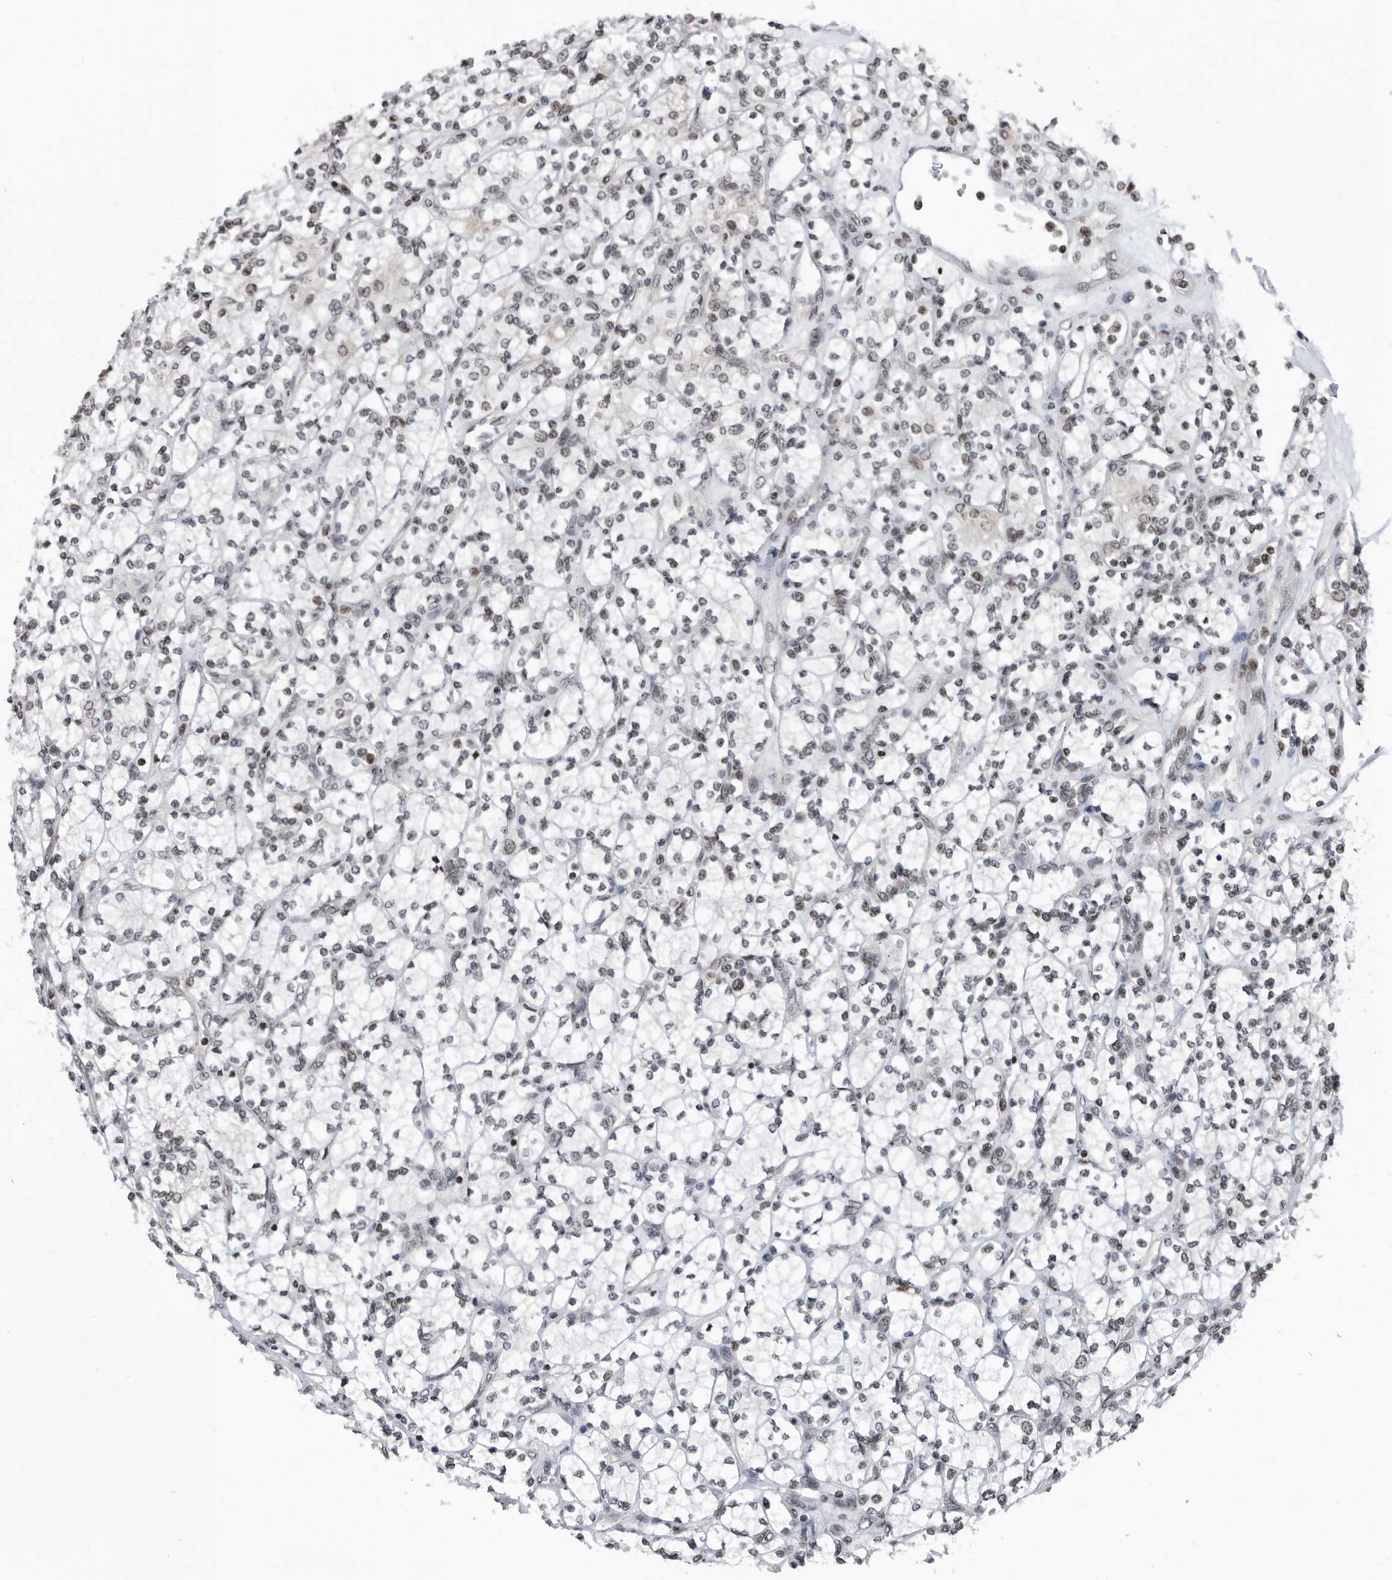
{"staining": {"intensity": "negative", "quantity": "none", "location": "none"}, "tissue": "renal cancer", "cell_type": "Tumor cells", "image_type": "cancer", "snomed": [{"axis": "morphology", "description": "Adenocarcinoma, NOS"}, {"axis": "topography", "description": "Kidney"}], "caption": "An immunohistochemistry (IHC) histopathology image of adenocarcinoma (renal) is shown. There is no staining in tumor cells of adenocarcinoma (renal).", "gene": "SNRNP48", "patient": {"sex": "male", "age": 77}}